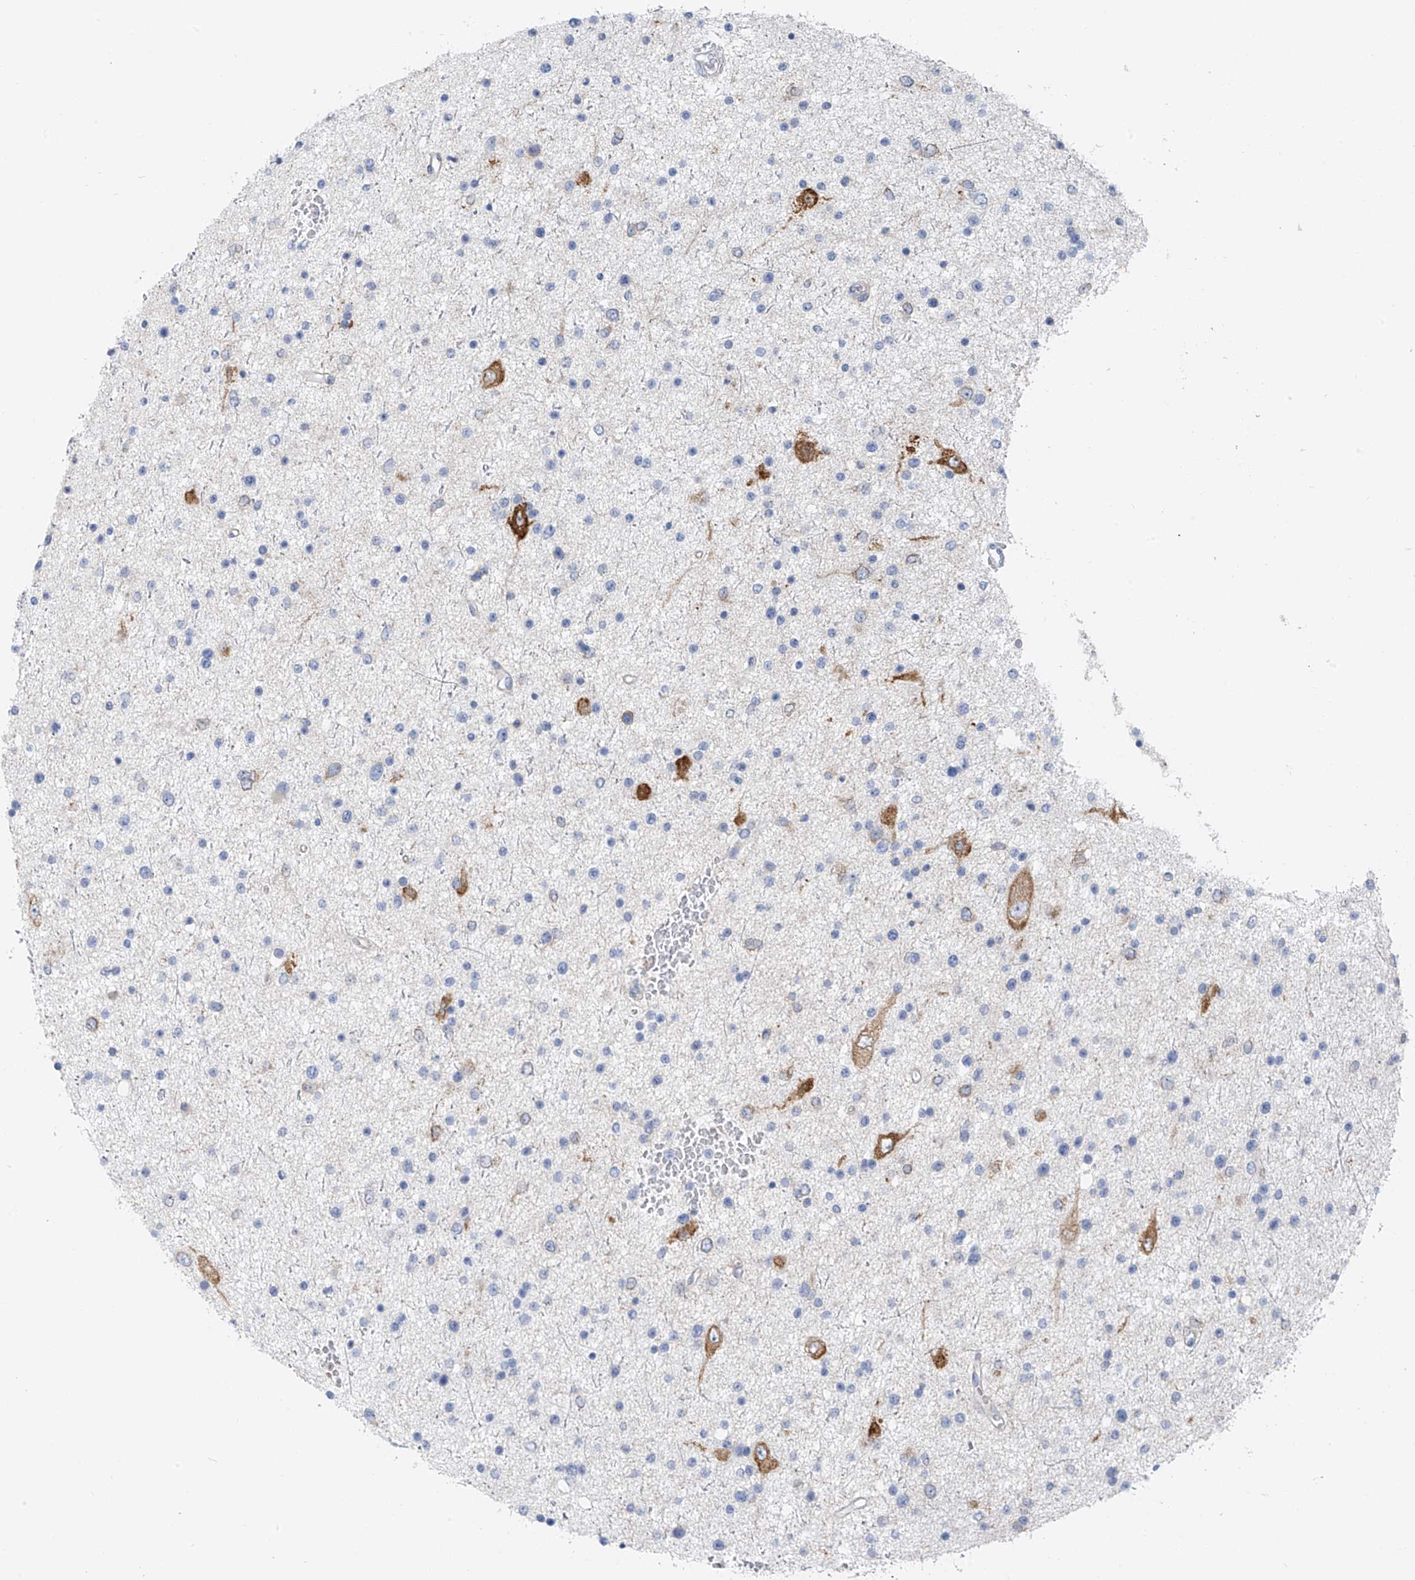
{"staining": {"intensity": "negative", "quantity": "none", "location": "none"}, "tissue": "glioma", "cell_type": "Tumor cells", "image_type": "cancer", "snomed": [{"axis": "morphology", "description": "Glioma, malignant, Low grade"}, {"axis": "topography", "description": "Brain"}], "caption": "There is no significant staining in tumor cells of low-grade glioma (malignant).", "gene": "POMGNT2", "patient": {"sex": "female", "age": 37}}